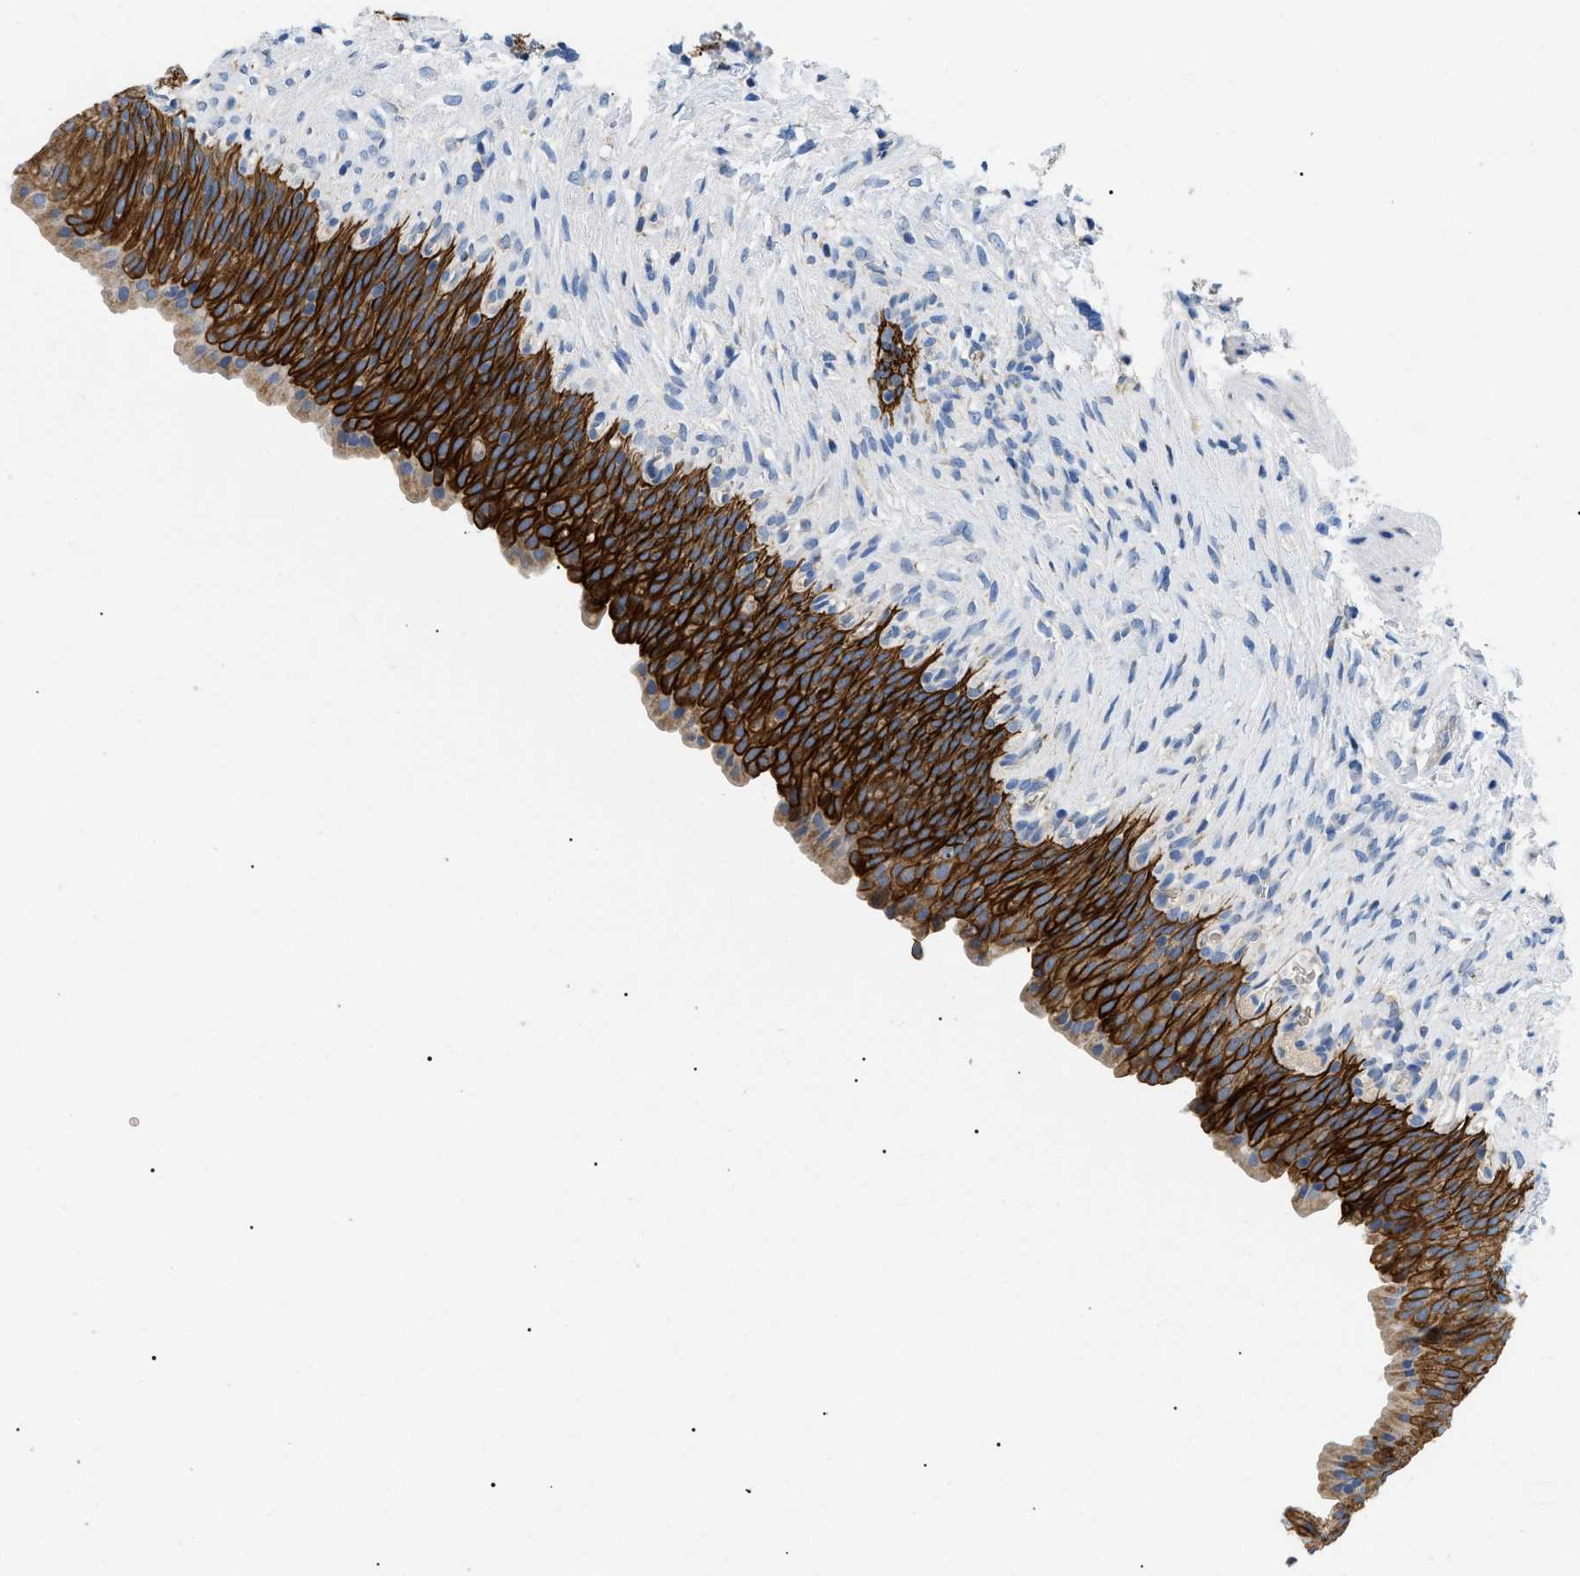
{"staining": {"intensity": "strong", "quantity": ">75%", "location": "cytoplasmic/membranous"}, "tissue": "urinary bladder", "cell_type": "Urothelial cells", "image_type": "normal", "snomed": [{"axis": "morphology", "description": "Normal tissue, NOS"}, {"axis": "topography", "description": "Urinary bladder"}], "caption": "A histopathology image showing strong cytoplasmic/membranous expression in about >75% of urothelial cells in unremarkable urinary bladder, as visualized by brown immunohistochemical staining.", "gene": "TOMM6", "patient": {"sex": "female", "age": 79}}